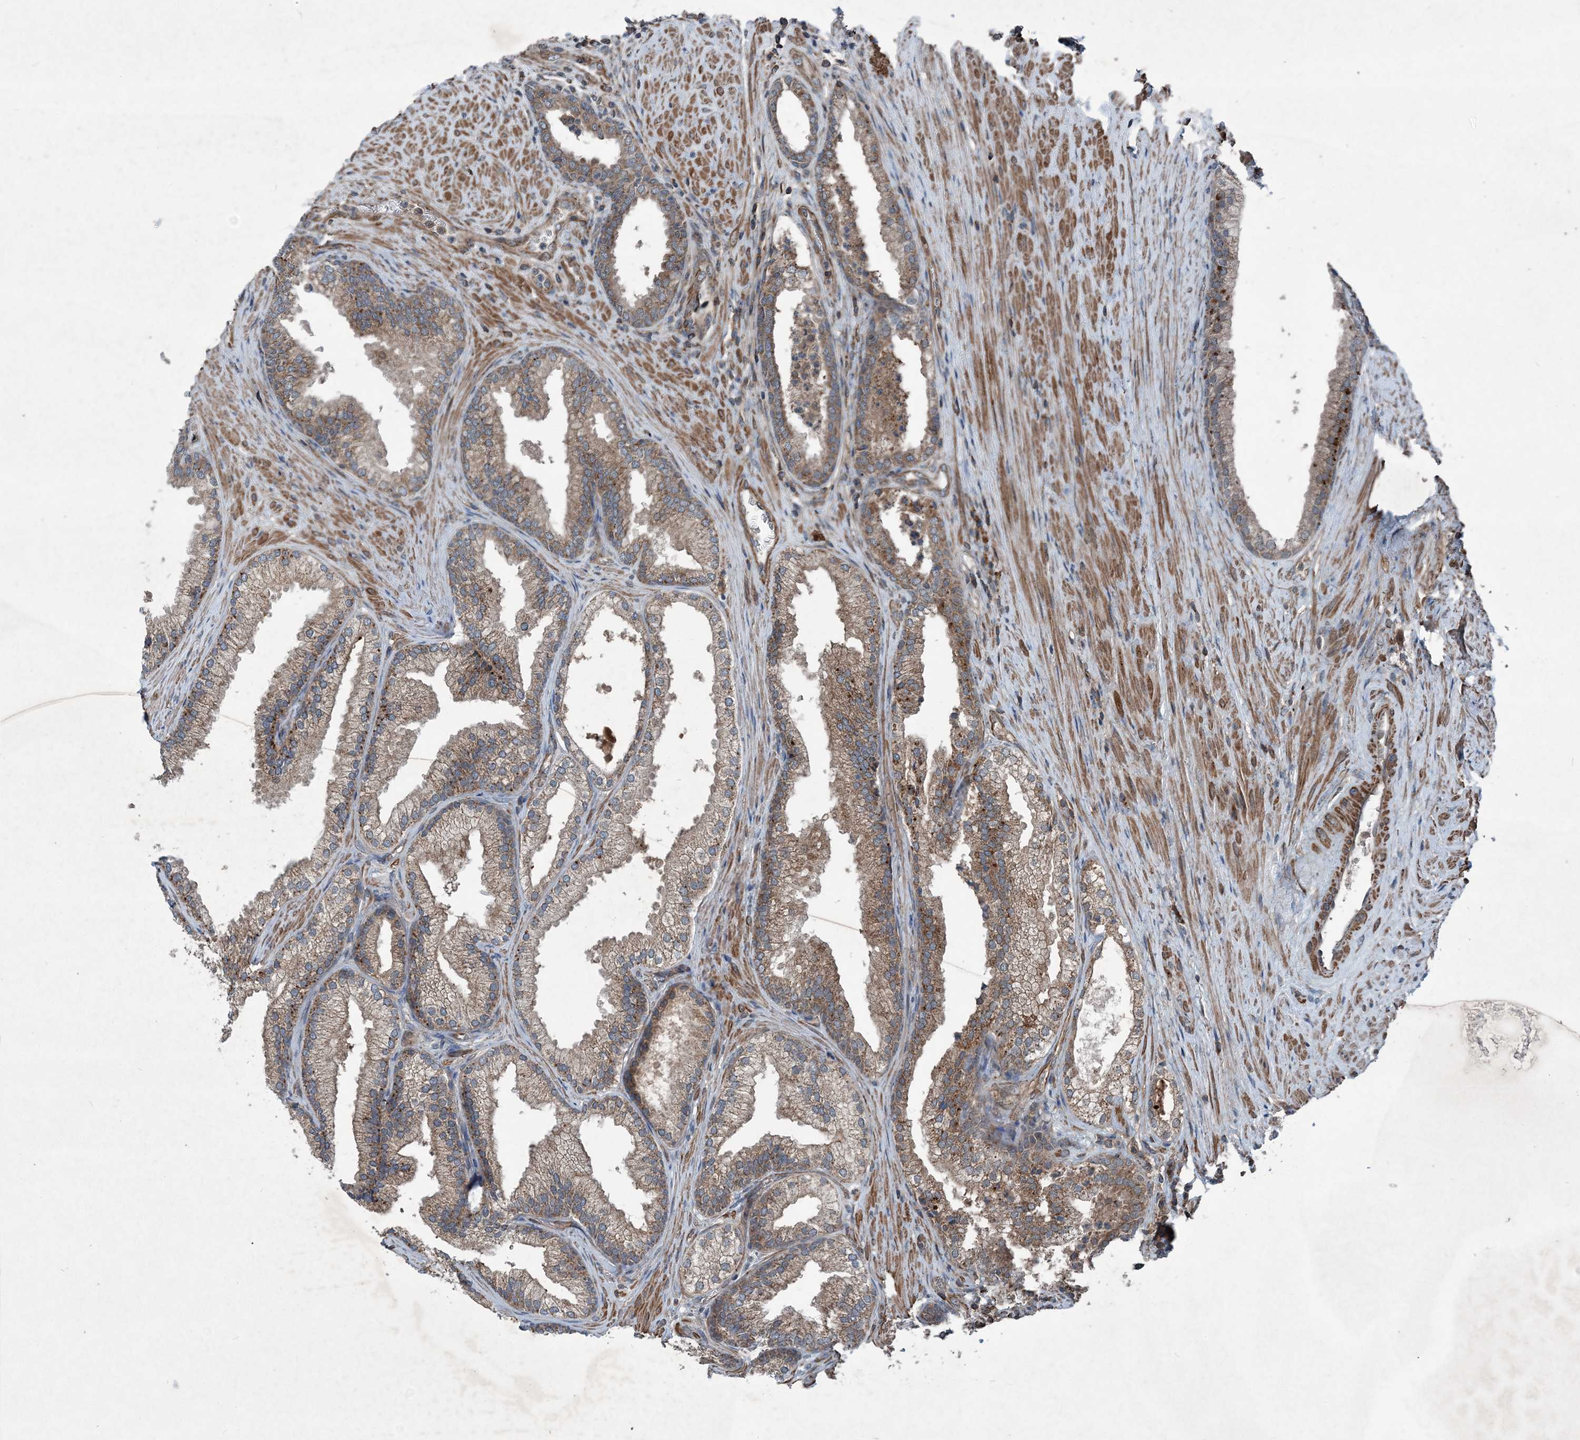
{"staining": {"intensity": "moderate", "quantity": ">75%", "location": "cytoplasmic/membranous"}, "tissue": "prostate", "cell_type": "Glandular cells", "image_type": "normal", "snomed": [{"axis": "morphology", "description": "Normal tissue, NOS"}, {"axis": "topography", "description": "Prostate"}], "caption": "This histopathology image reveals immunohistochemistry staining of normal human prostate, with medium moderate cytoplasmic/membranous staining in approximately >75% of glandular cells.", "gene": "NDUFA2", "patient": {"sex": "male", "age": 76}}